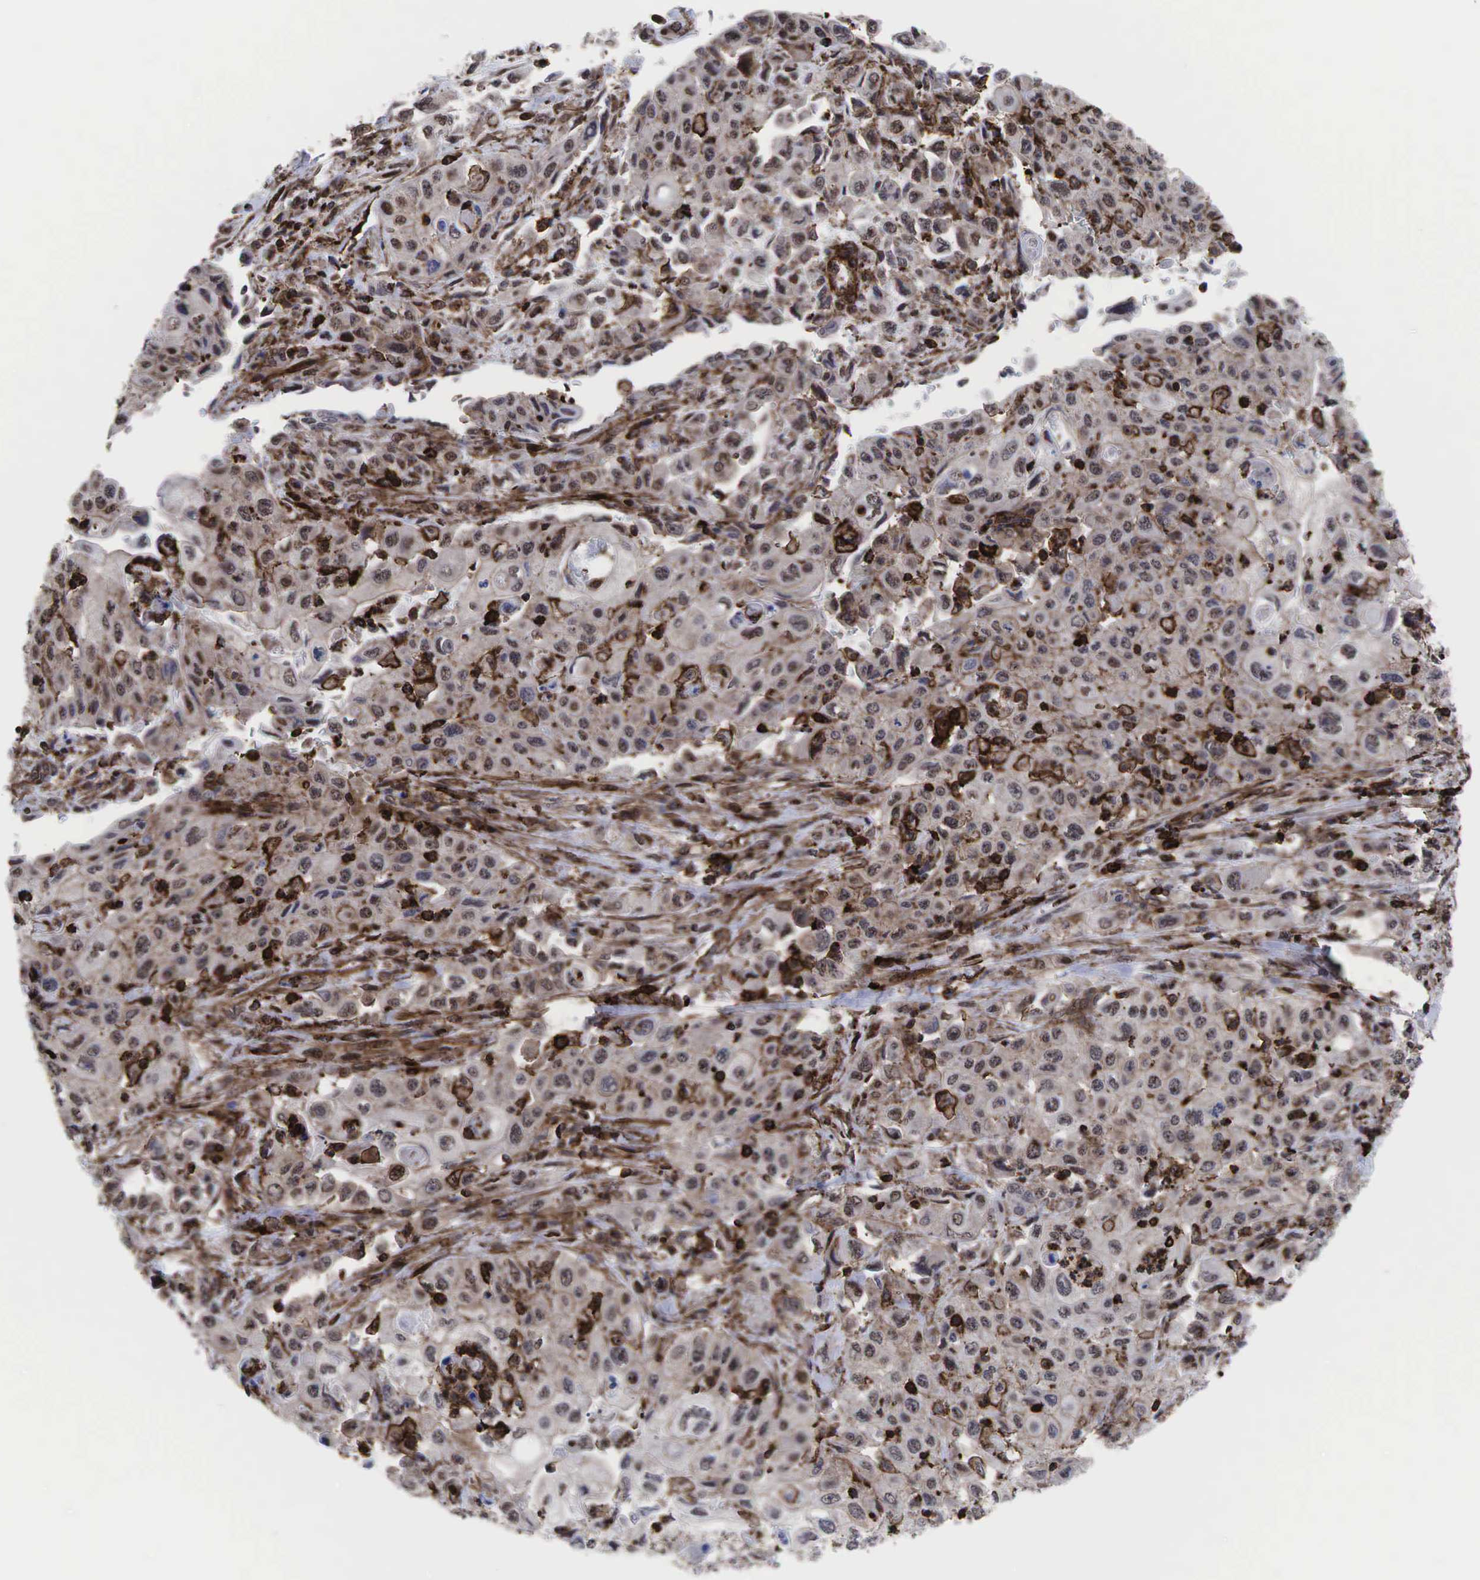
{"staining": {"intensity": "moderate", "quantity": ">75%", "location": "cytoplasmic/membranous"}, "tissue": "pancreatic cancer", "cell_type": "Tumor cells", "image_type": "cancer", "snomed": [{"axis": "morphology", "description": "Adenocarcinoma, NOS"}, {"axis": "topography", "description": "Pancreas"}], "caption": "This image shows immunohistochemistry staining of human pancreatic adenocarcinoma, with medium moderate cytoplasmic/membranous expression in approximately >75% of tumor cells.", "gene": "GPRASP1", "patient": {"sex": "male", "age": 70}}